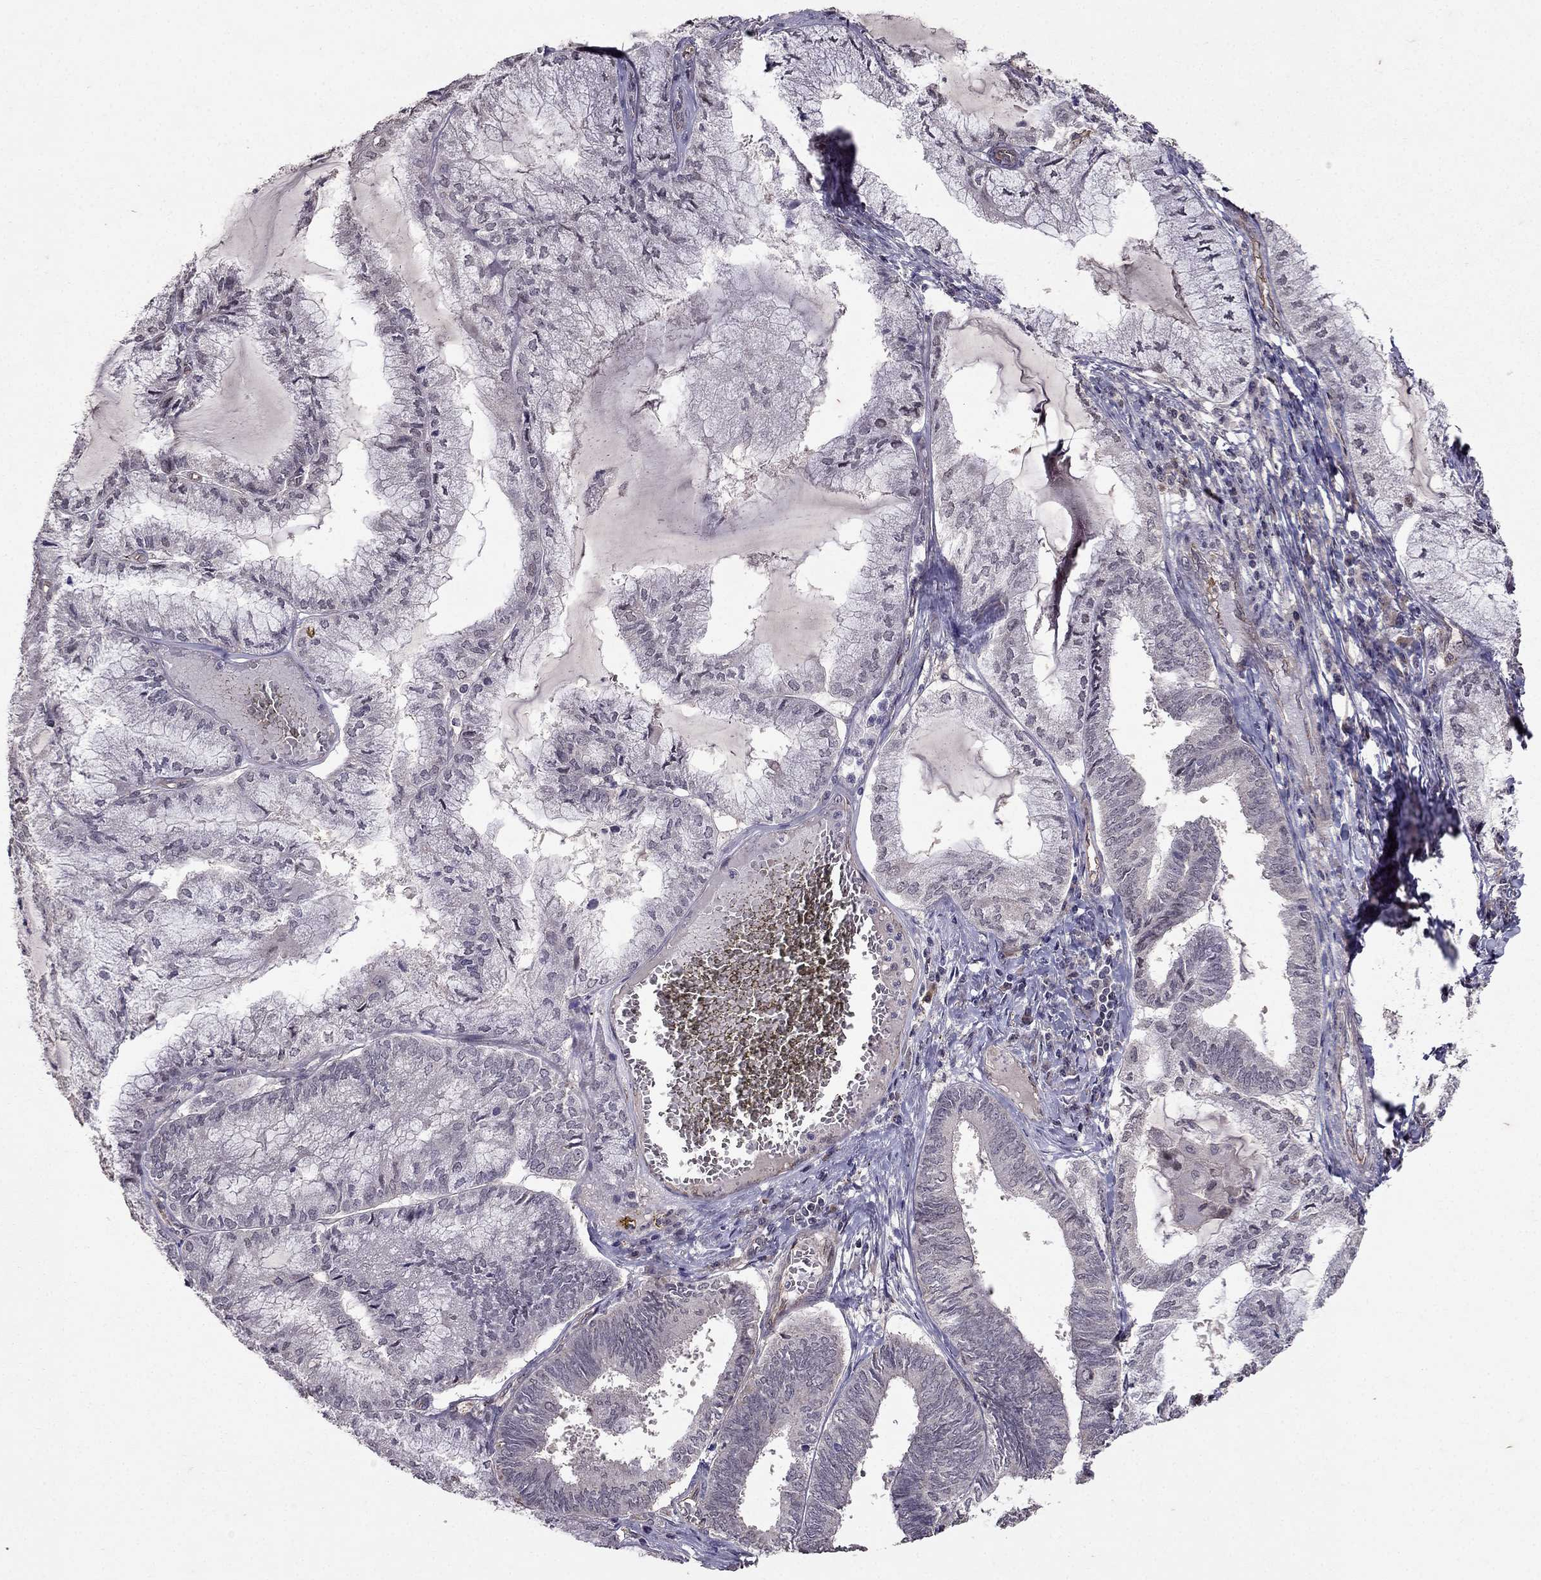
{"staining": {"intensity": "negative", "quantity": "none", "location": "none"}, "tissue": "endometrial cancer", "cell_type": "Tumor cells", "image_type": "cancer", "snomed": [{"axis": "morphology", "description": "Carcinoma, NOS"}, {"axis": "topography", "description": "Endometrium"}], "caption": "High magnification brightfield microscopy of endometrial cancer (carcinoma) stained with DAB (brown) and counterstained with hematoxylin (blue): tumor cells show no significant expression.", "gene": "RASIP1", "patient": {"sex": "female", "age": 62}}